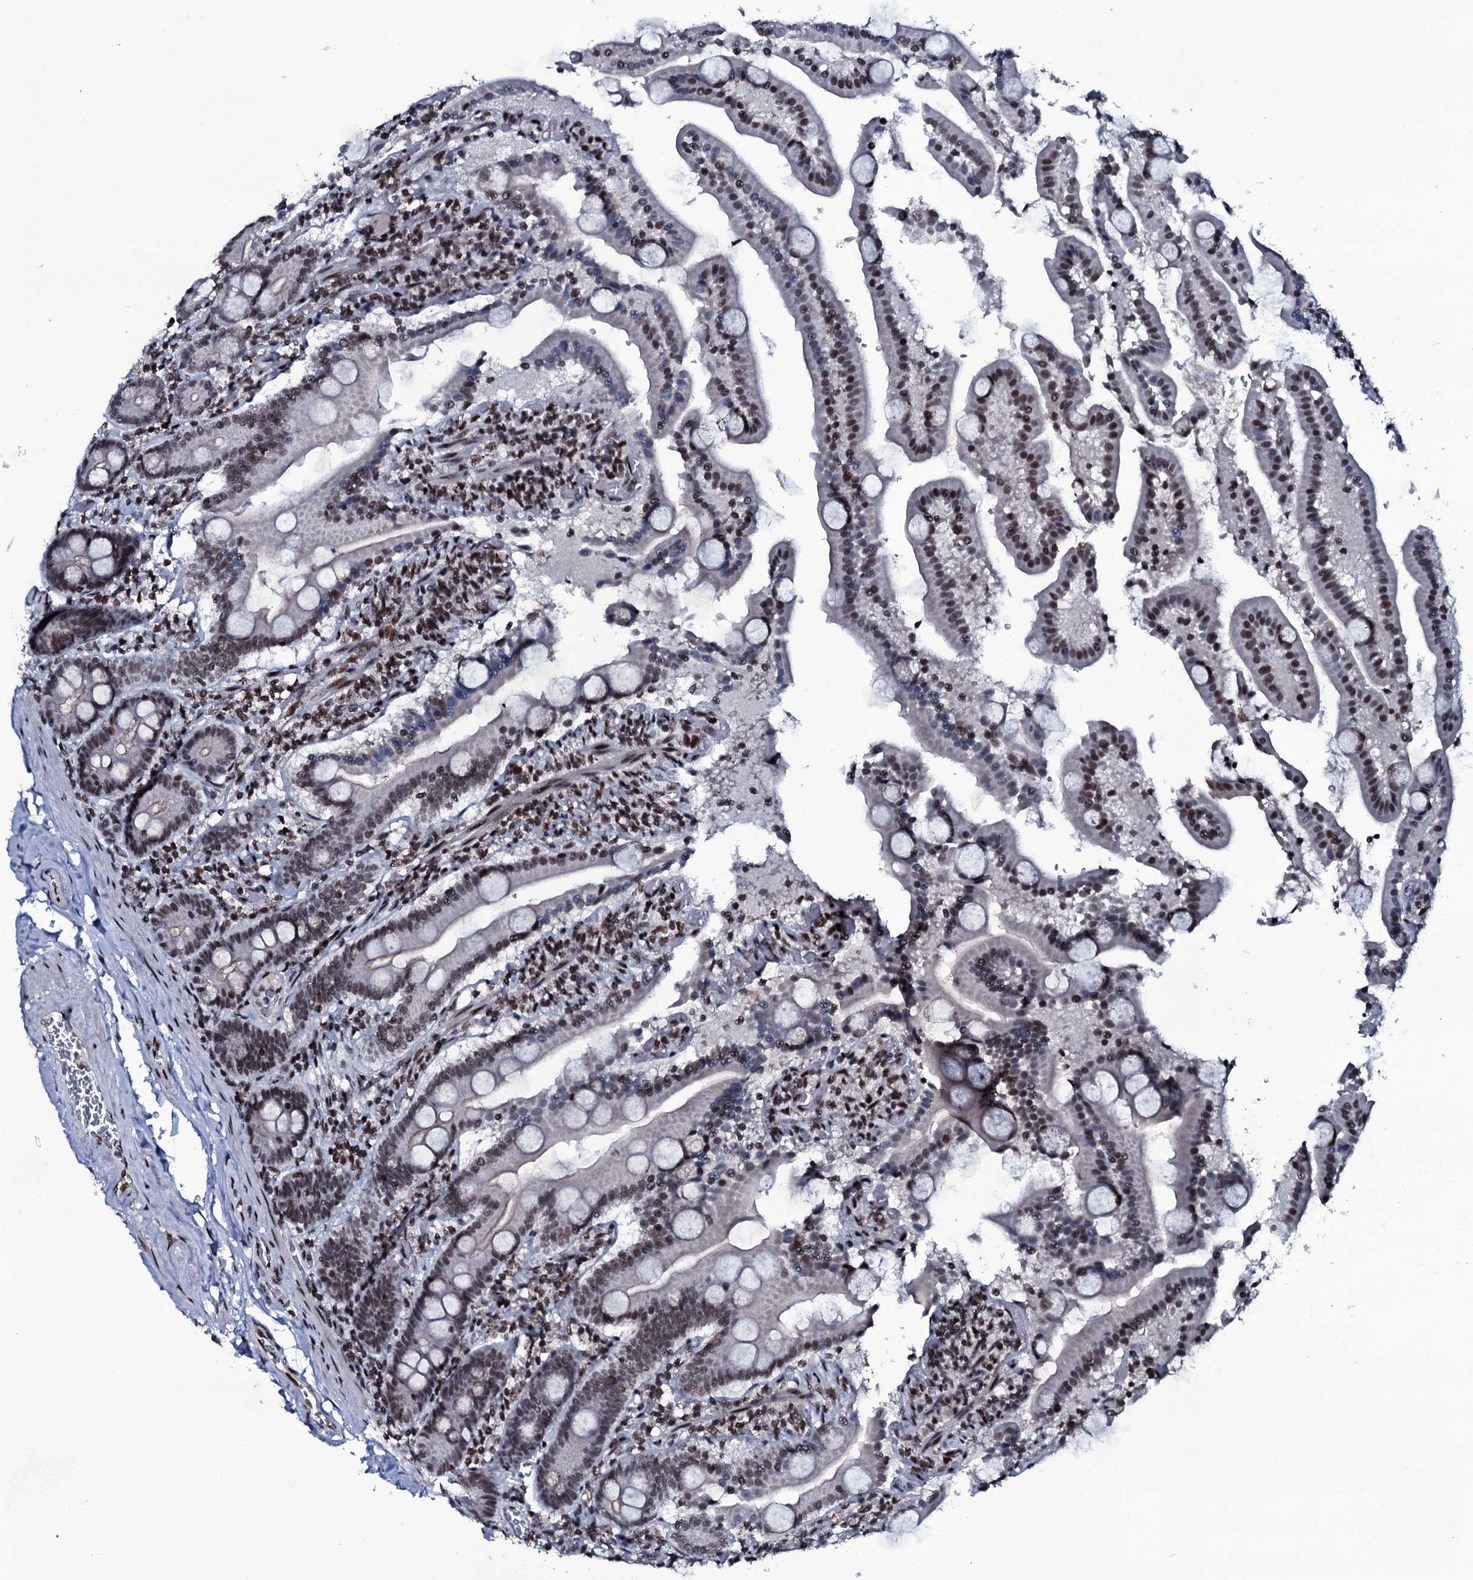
{"staining": {"intensity": "moderate", "quantity": "25%-75%", "location": "nuclear"}, "tissue": "duodenum", "cell_type": "Glandular cells", "image_type": "normal", "snomed": [{"axis": "morphology", "description": "Normal tissue, NOS"}, {"axis": "topography", "description": "Duodenum"}], "caption": "Immunohistochemistry histopathology image of benign duodenum stained for a protein (brown), which demonstrates medium levels of moderate nuclear staining in approximately 25%-75% of glandular cells.", "gene": "ZMIZ2", "patient": {"sex": "male", "age": 55}}